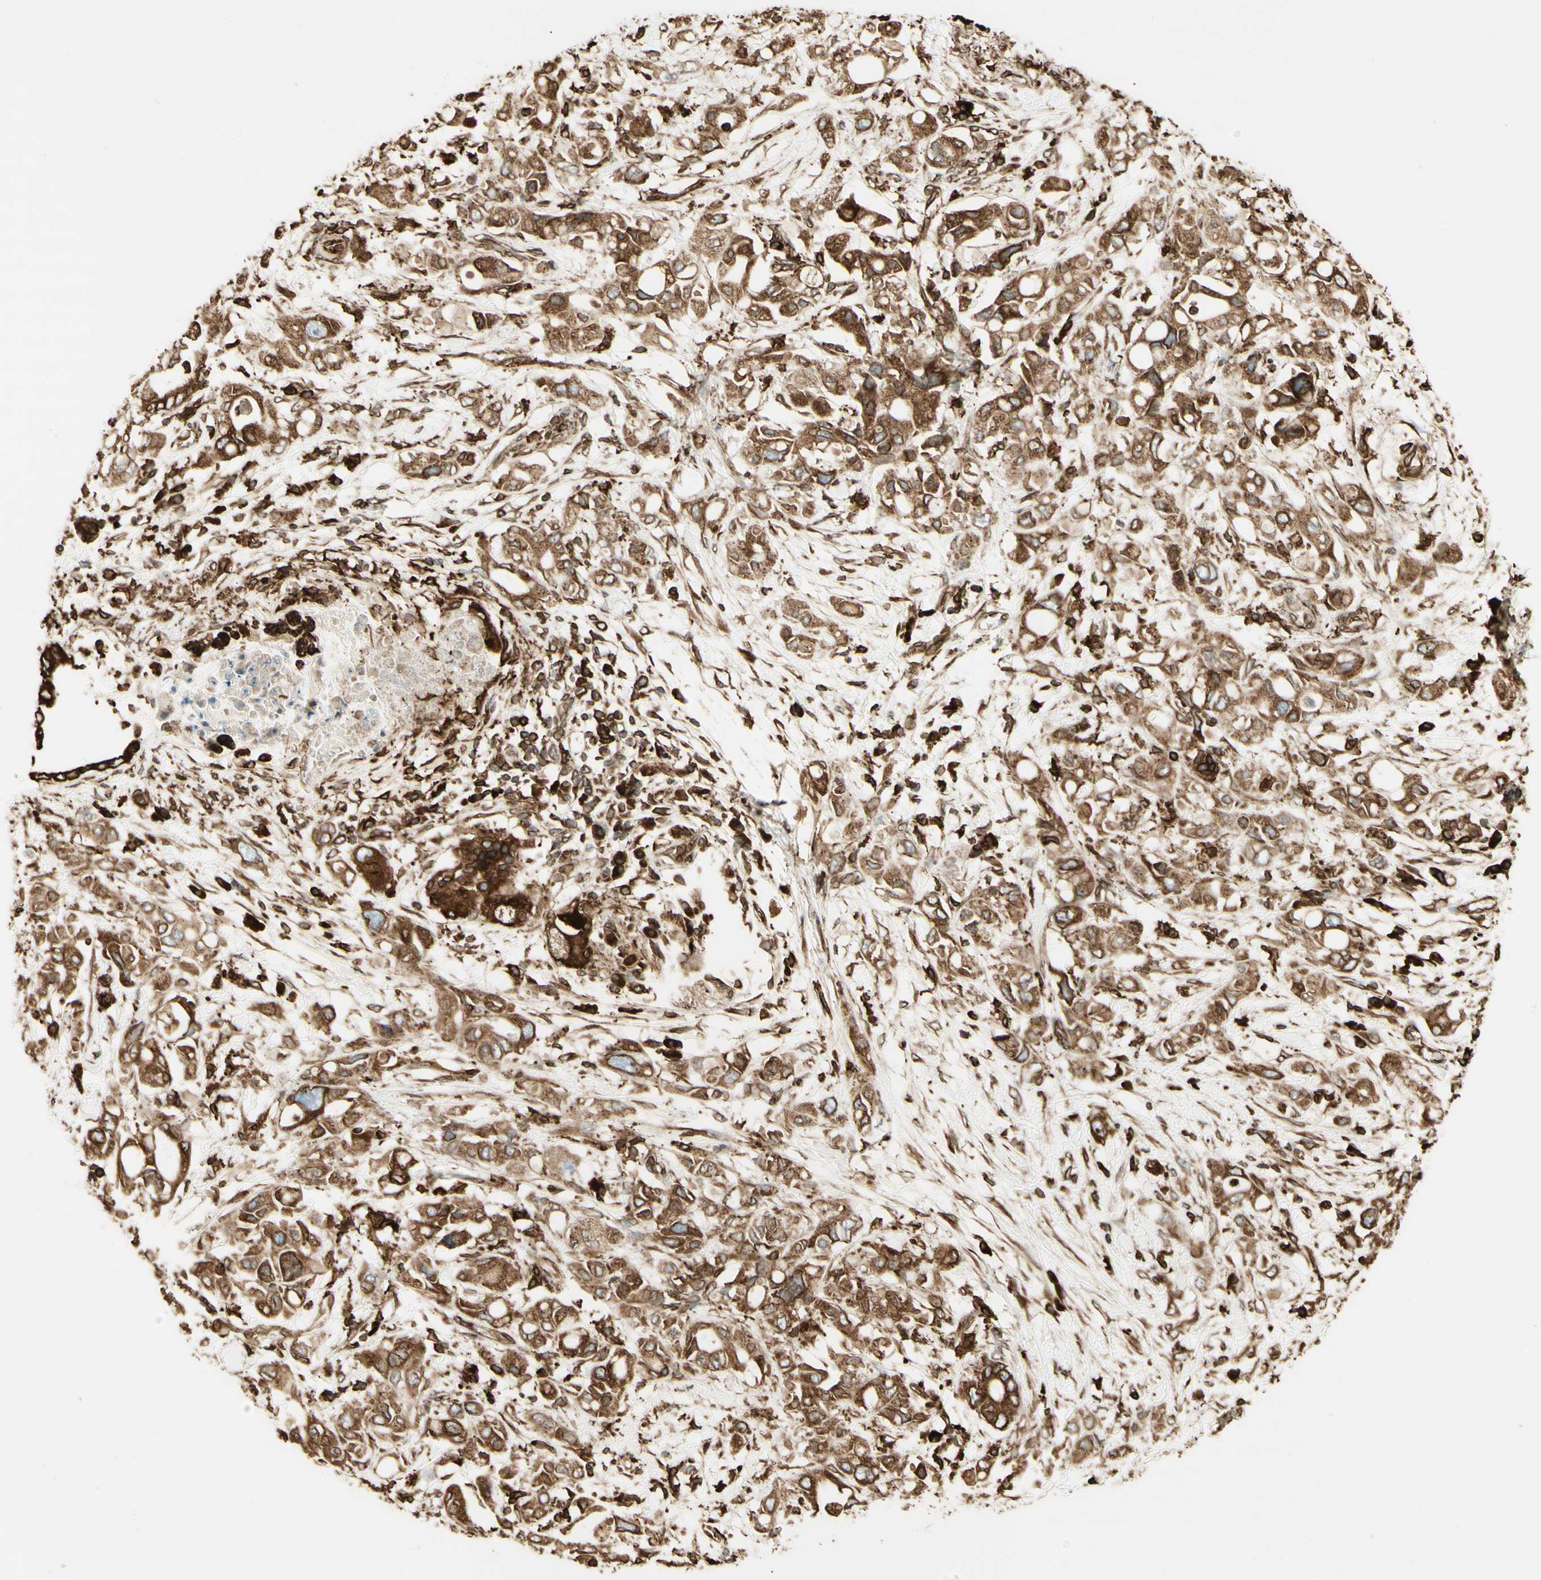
{"staining": {"intensity": "moderate", "quantity": ">75%", "location": "cytoplasmic/membranous"}, "tissue": "pancreatic cancer", "cell_type": "Tumor cells", "image_type": "cancer", "snomed": [{"axis": "morphology", "description": "Adenocarcinoma, NOS"}, {"axis": "topography", "description": "Pancreas"}], "caption": "Immunohistochemical staining of human pancreatic adenocarcinoma displays medium levels of moderate cytoplasmic/membranous positivity in about >75% of tumor cells.", "gene": "CANX", "patient": {"sex": "female", "age": 56}}